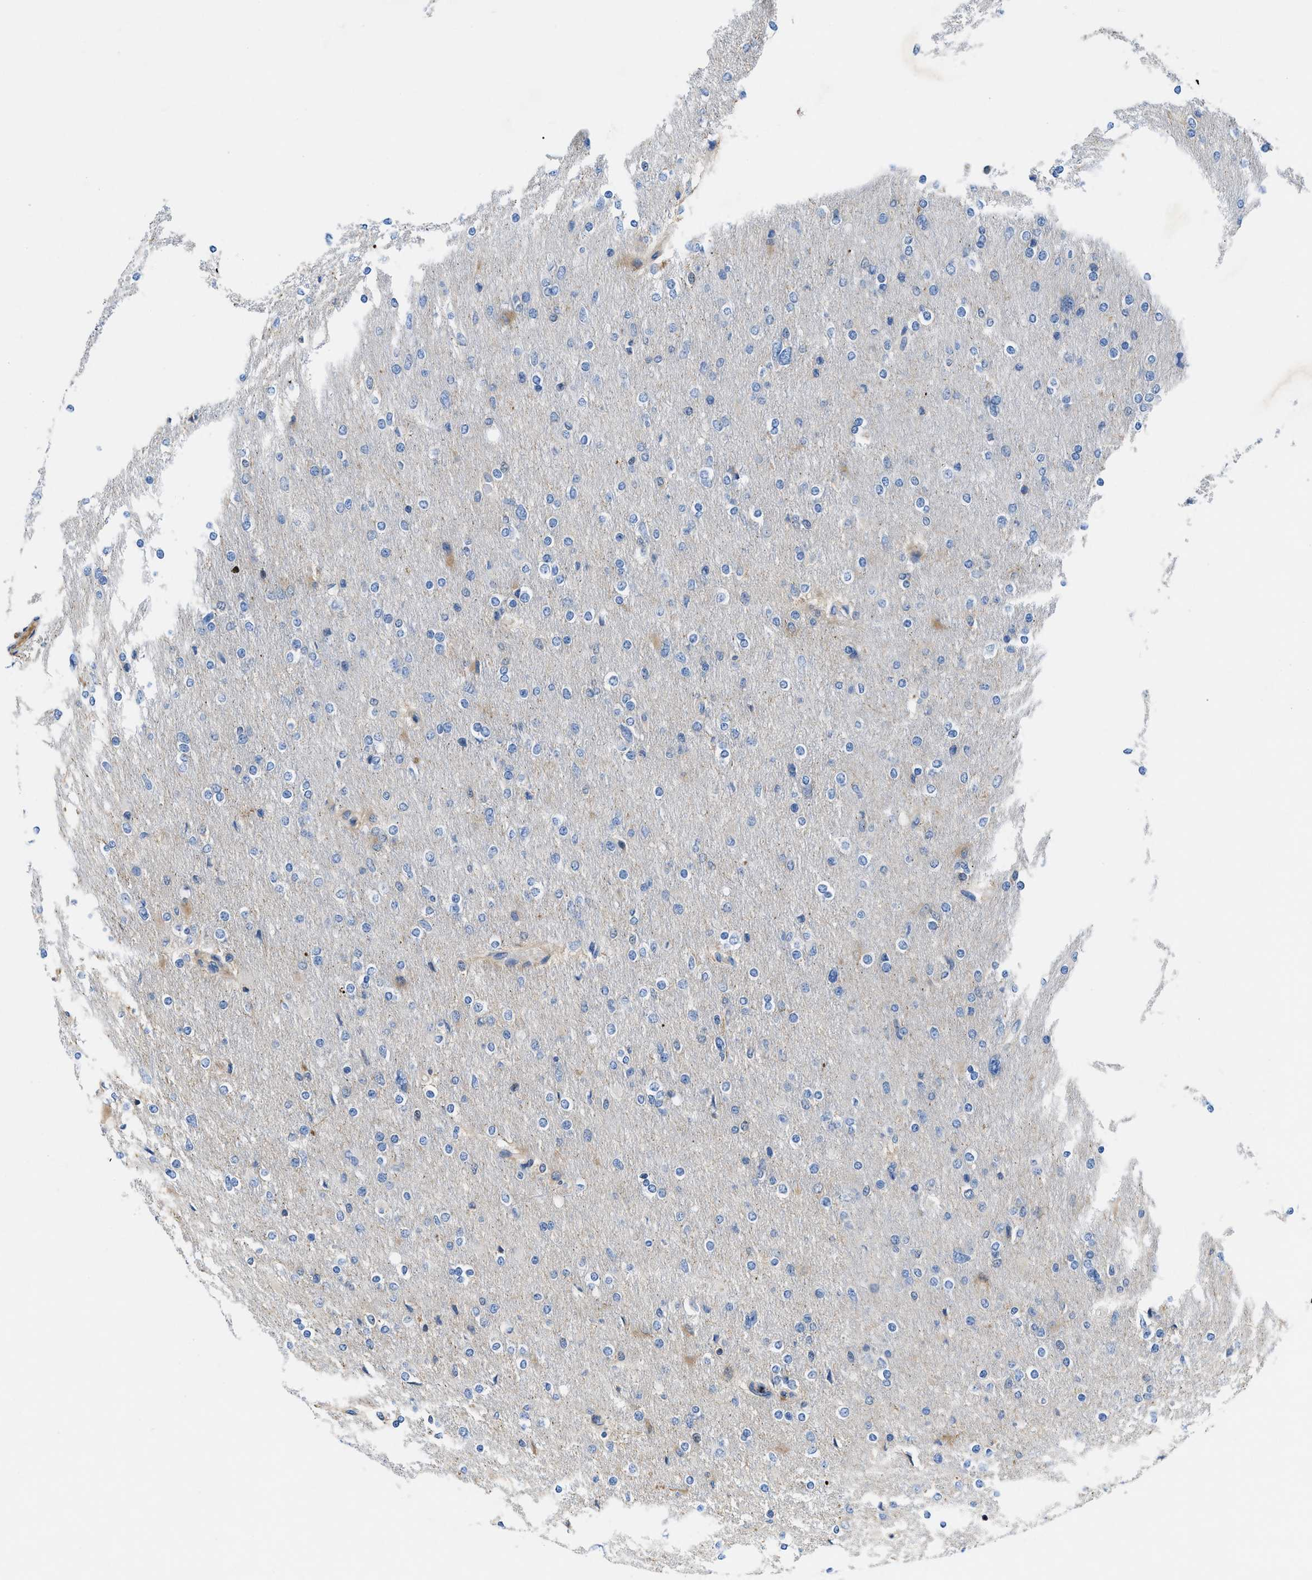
{"staining": {"intensity": "moderate", "quantity": "<25%", "location": "cytoplasmic/membranous"}, "tissue": "glioma", "cell_type": "Tumor cells", "image_type": "cancer", "snomed": [{"axis": "morphology", "description": "Glioma, malignant, High grade"}, {"axis": "topography", "description": "Cerebral cortex"}], "caption": "Protein expression by IHC displays moderate cytoplasmic/membranous positivity in approximately <25% of tumor cells in glioma.", "gene": "ATP6V0D1", "patient": {"sex": "female", "age": 36}}